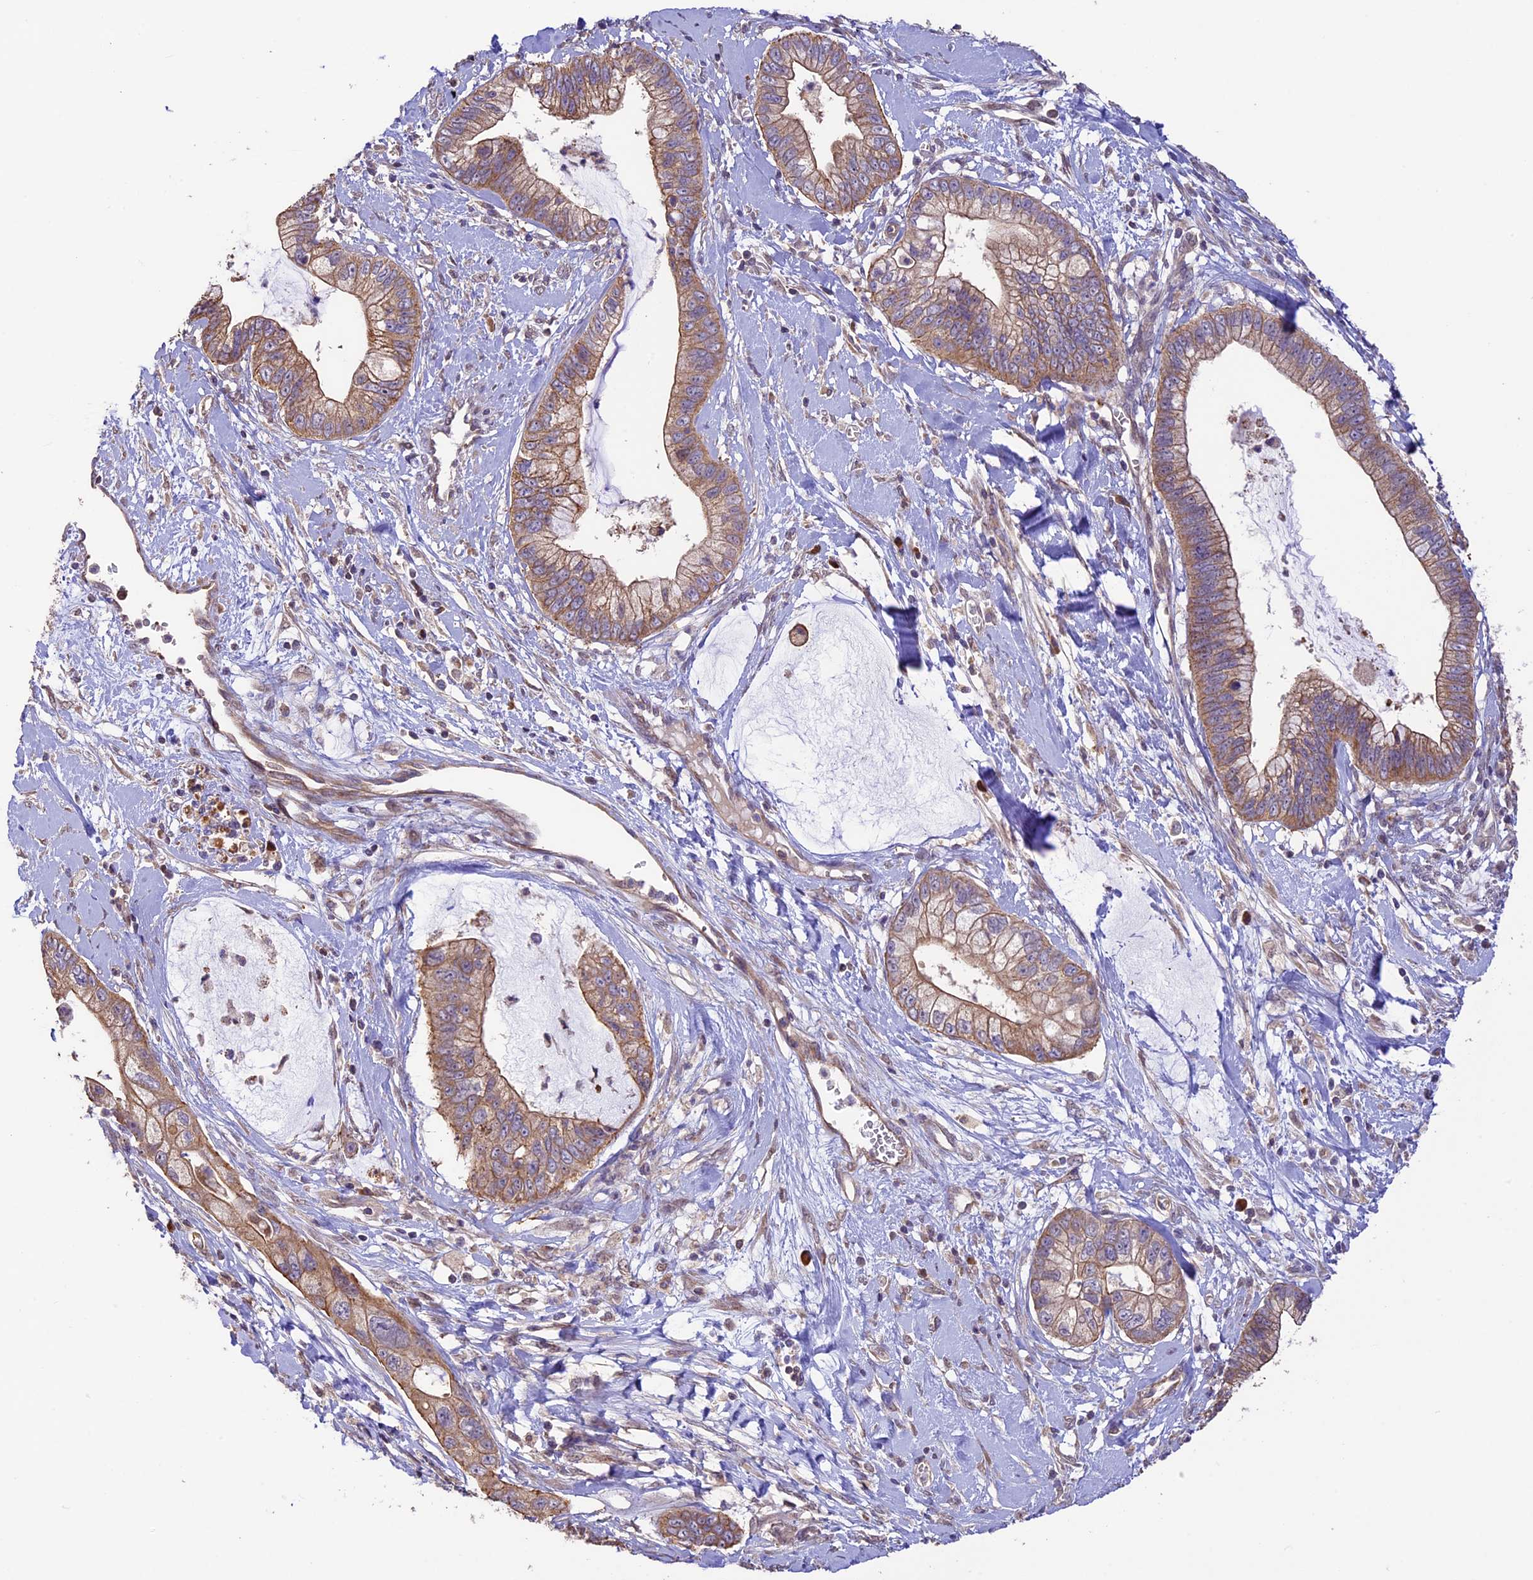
{"staining": {"intensity": "moderate", "quantity": ">75%", "location": "cytoplasmic/membranous"}, "tissue": "cervical cancer", "cell_type": "Tumor cells", "image_type": "cancer", "snomed": [{"axis": "morphology", "description": "Adenocarcinoma, NOS"}, {"axis": "topography", "description": "Cervix"}], "caption": "IHC of cervical adenocarcinoma reveals medium levels of moderate cytoplasmic/membranous expression in approximately >75% of tumor cells. The protein is shown in brown color, while the nuclei are stained blue.", "gene": "BCAS4", "patient": {"sex": "female", "age": 44}}